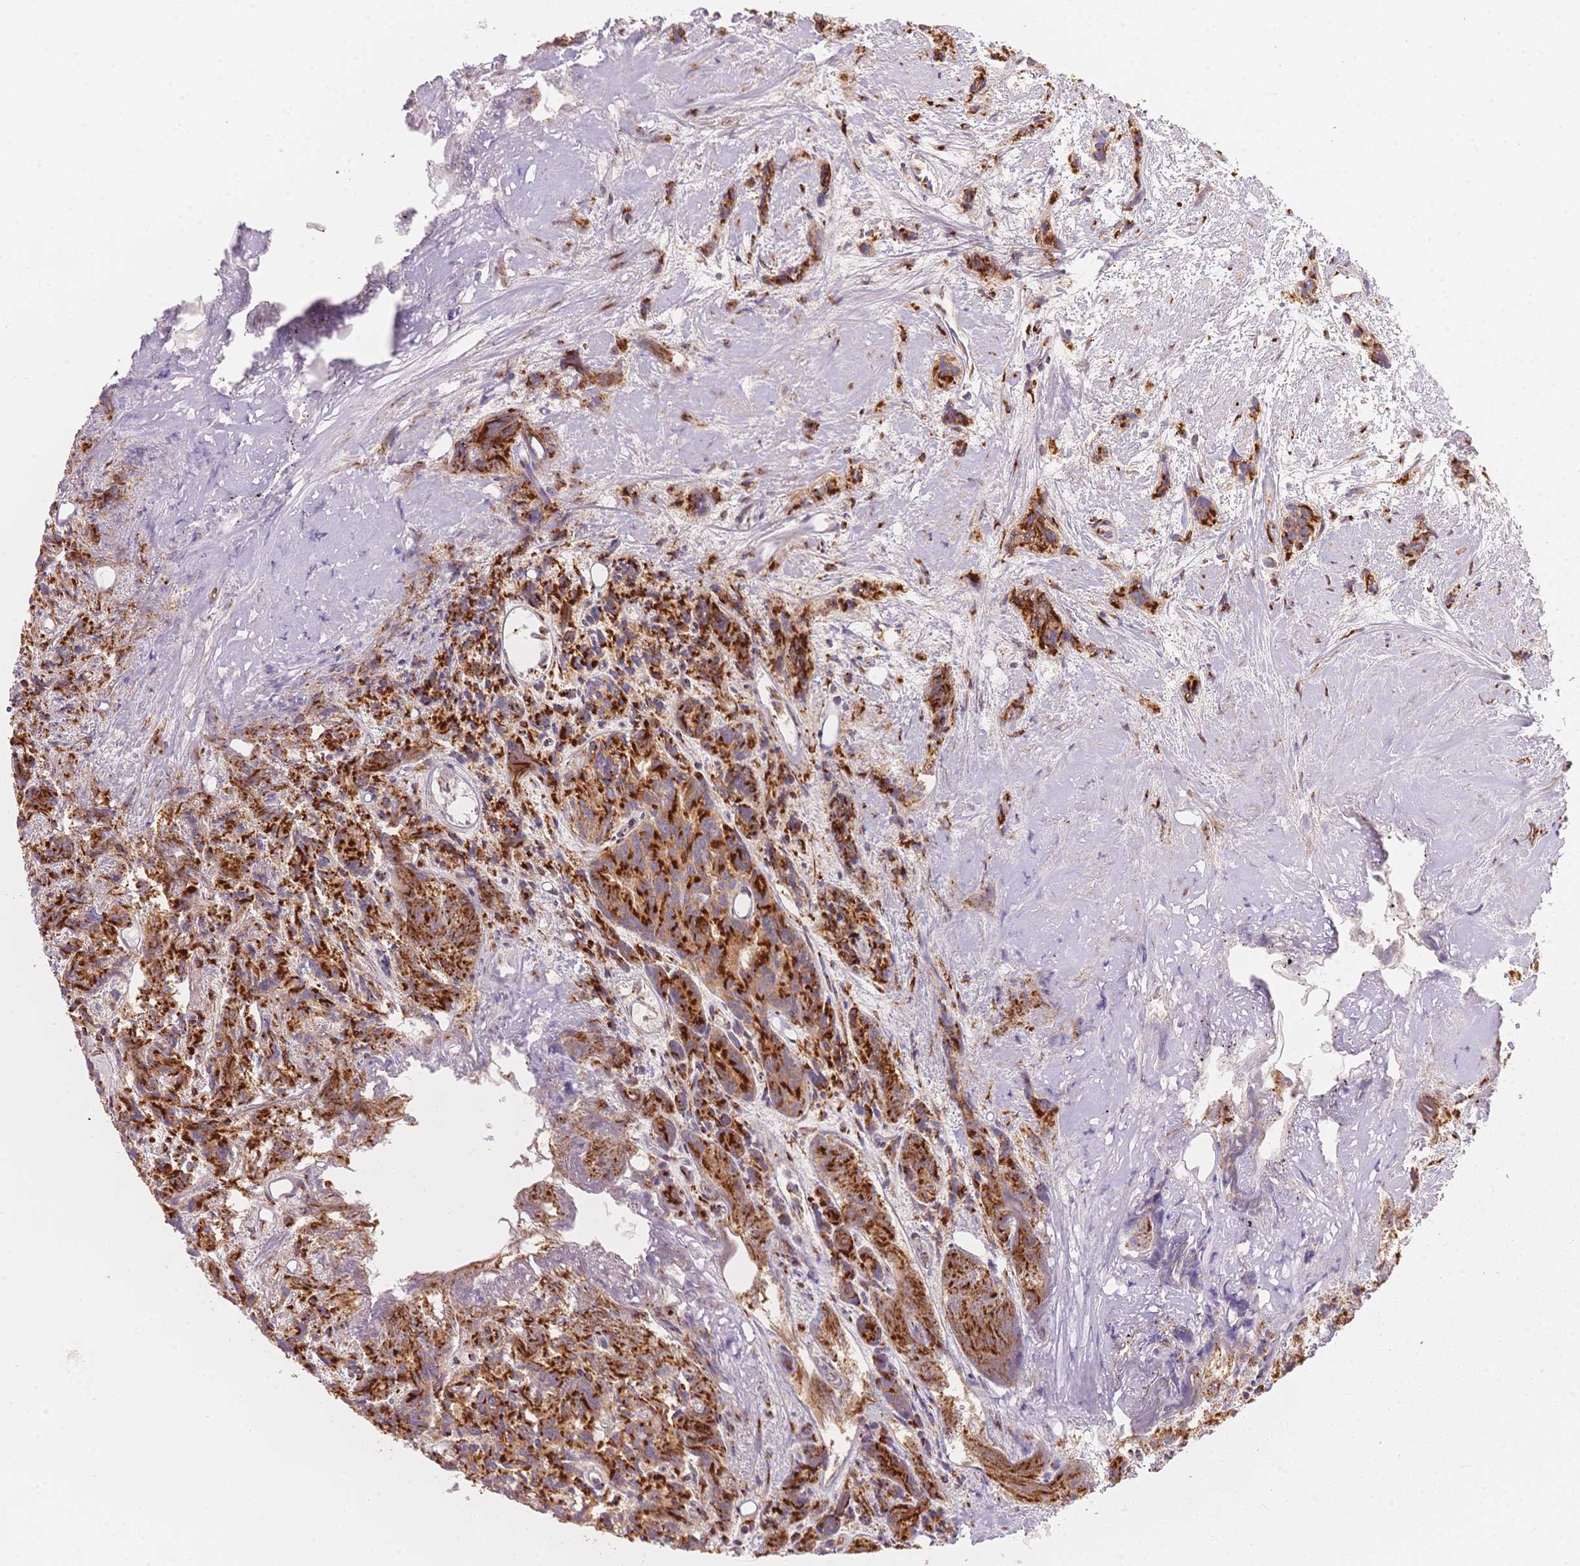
{"staining": {"intensity": "strong", "quantity": ">75%", "location": "cytoplasmic/membranous"}, "tissue": "prostate cancer", "cell_type": "Tumor cells", "image_type": "cancer", "snomed": [{"axis": "morphology", "description": "Adenocarcinoma, High grade"}, {"axis": "topography", "description": "Prostate"}], "caption": "The histopathology image reveals a brown stain indicating the presence of a protein in the cytoplasmic/membranous of tumor cells in prostate cancer. Ihc stains the protein in brown and the nuclei are stained blue.", "gene": "STK39", "patient": {"sex": "male", "age": 77}}